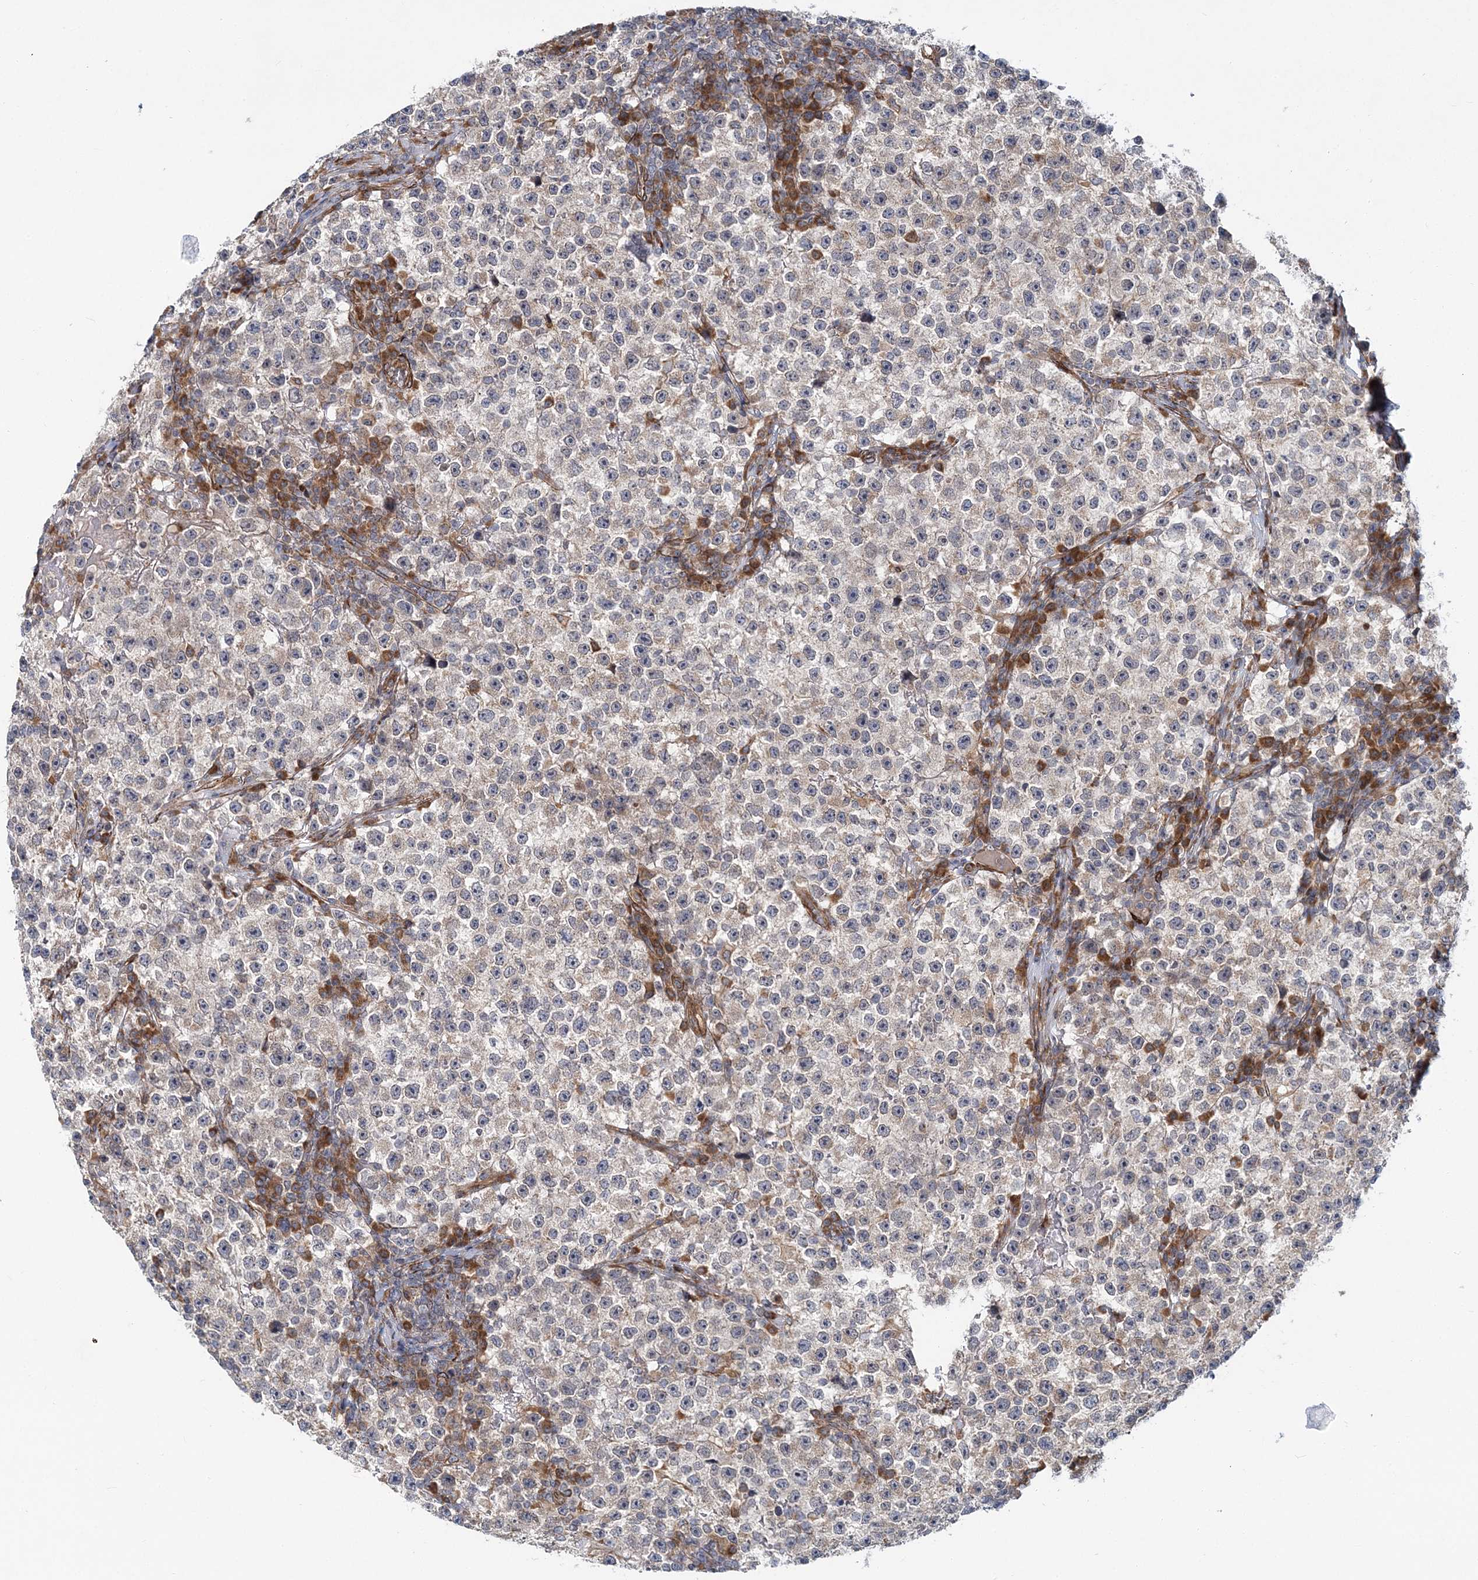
{"staining": {"intensity": "negative", "quantity": "none", "location": "none"}, "tissue": "testis cancer", "cell_type": "Tumor cells", "image_type": "cancer", "snomed": [{"axis": "morphology", "description": "Seminoma, NOS"}, {"axis": "topography", "description": "Testis"}], "caption": "A histopathology image of testis cancer (seminoma) stained for a protein reveals no brown staining in tumor cells.", "gene": "NBAS", "patient": {"sex": "male", "age": 22}}